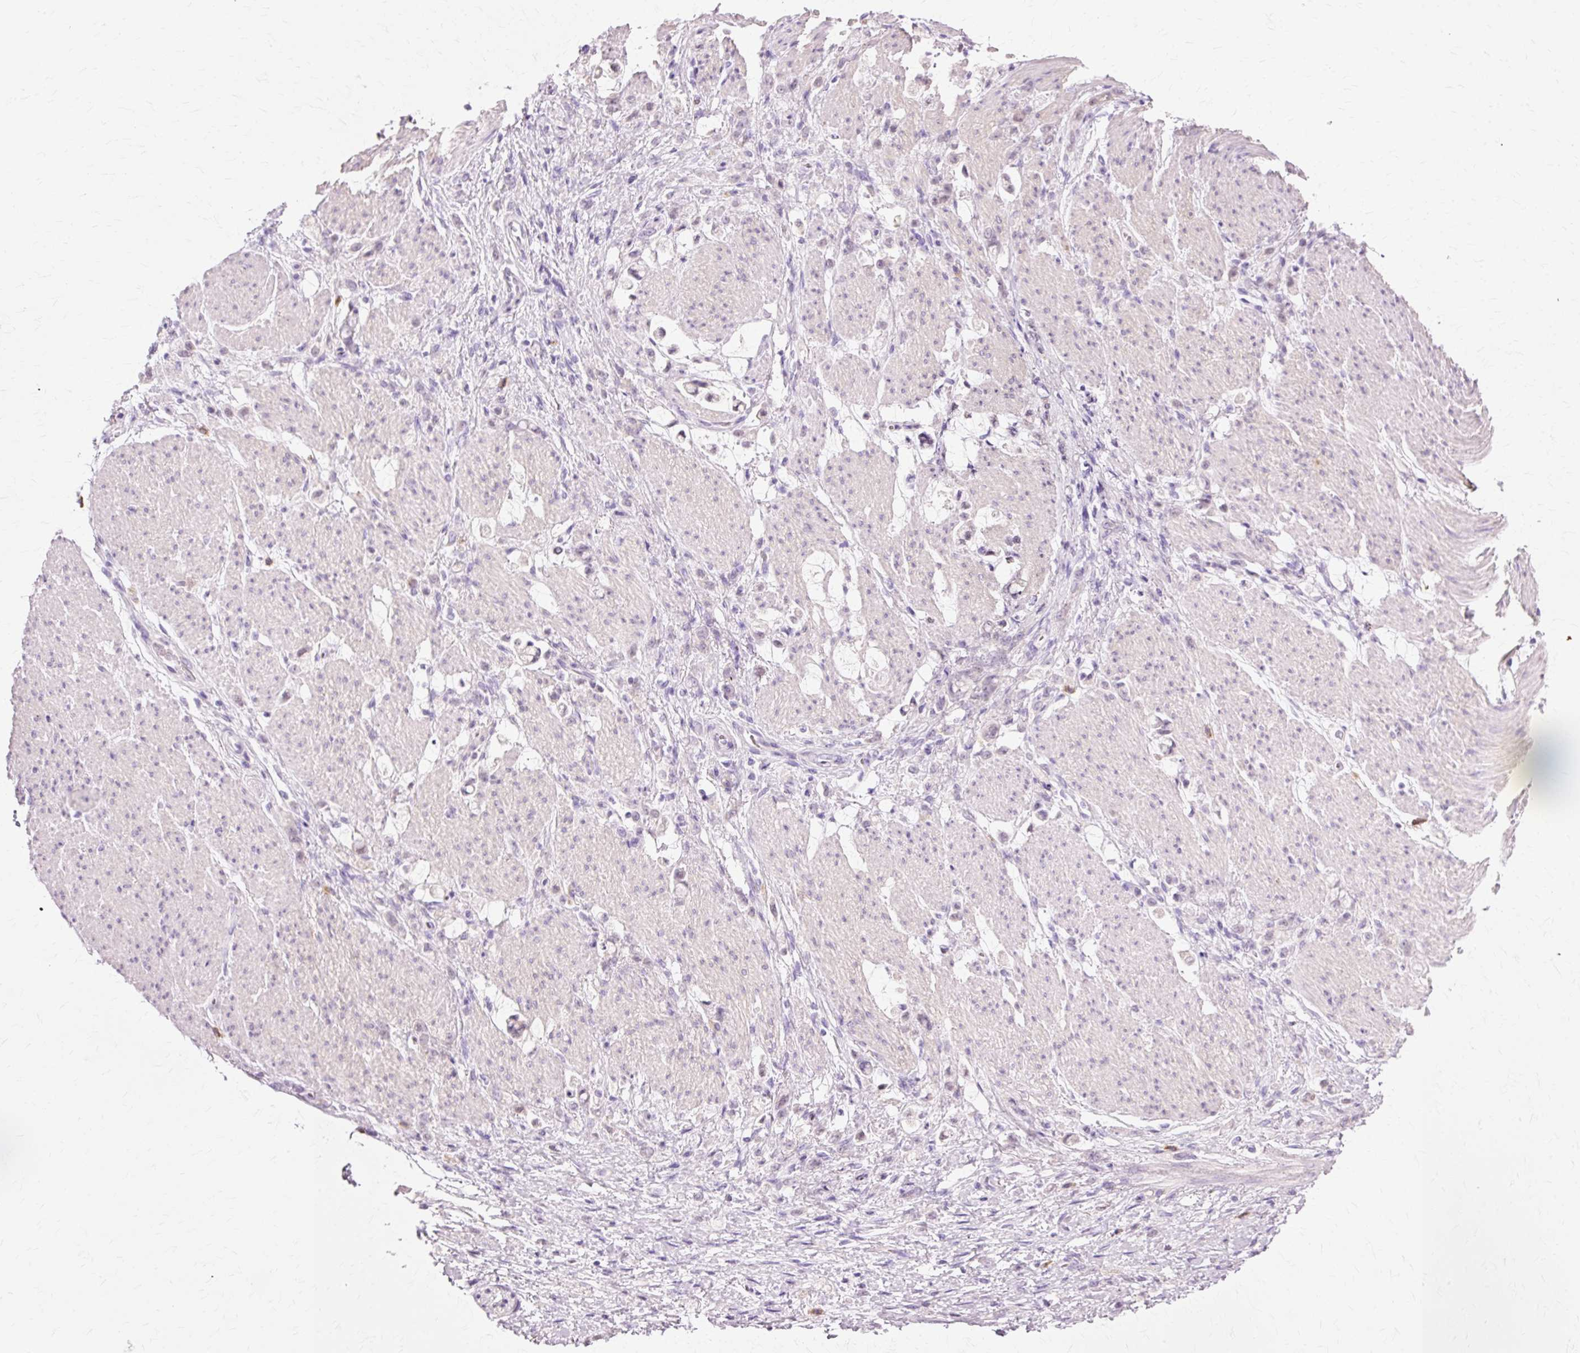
{"staining": {"intensity": "negative", "quantity": "none", "location": "none"}, "tissue": "stomach cancer", "cell_type": "Tumor cells", "image_type": "cancer", "snomed": [{"axis": "morphology", "description": "Adenocarcinoma, NOS"}, {"axis": "topography", "description": "Stomach"}], "caption": "An immunohistochemistry (IHC) image of stomach adenocarcinoma is shown. There is no staining in tumor cells of stomach adenocarcinoma.", "gene": "VN1R2", "patient": {"sex": "female", "age": 60}}